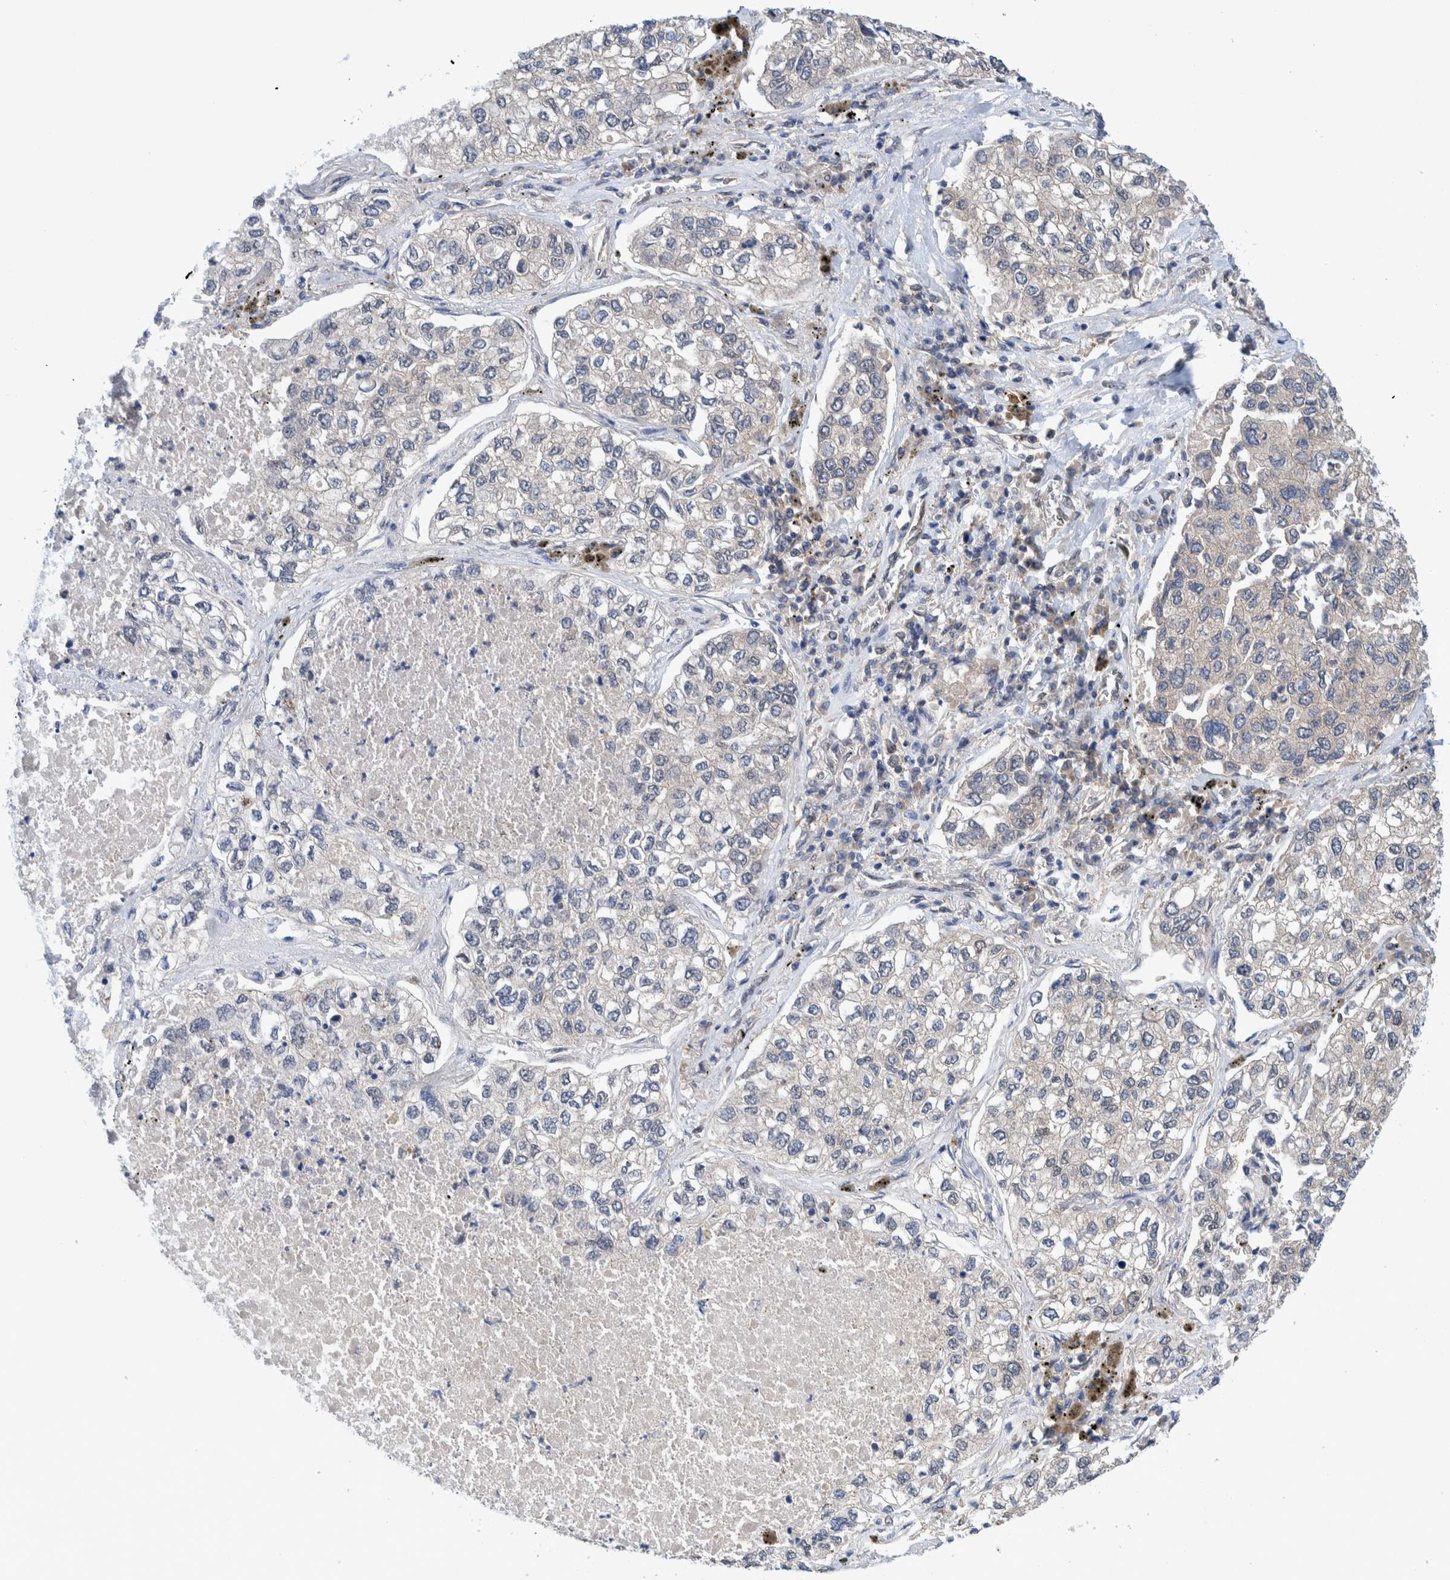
{"staining": {"intensity": "negative", "quantity": "none", "location": "none"}, "tissue": "lung cancer", "cell_type": "Tumor cells", "image_type": "cancer", "snomed": [{"axis": "morphology", "description": "Inflammation, NOS"}, {"axis": "morphology", "description": "Adenocarcinoma, NOS"}, {"axis": "topography", "description": "Lung"}], "caption": "High power microscopy histopathology image of an immunohistochemistry photomicrograph of lung cancer (adenocarcinoma), revealing no significant expression in tumor cells.", "gene": "PFAS", "patient": {"sex": "male", "age": 63}}